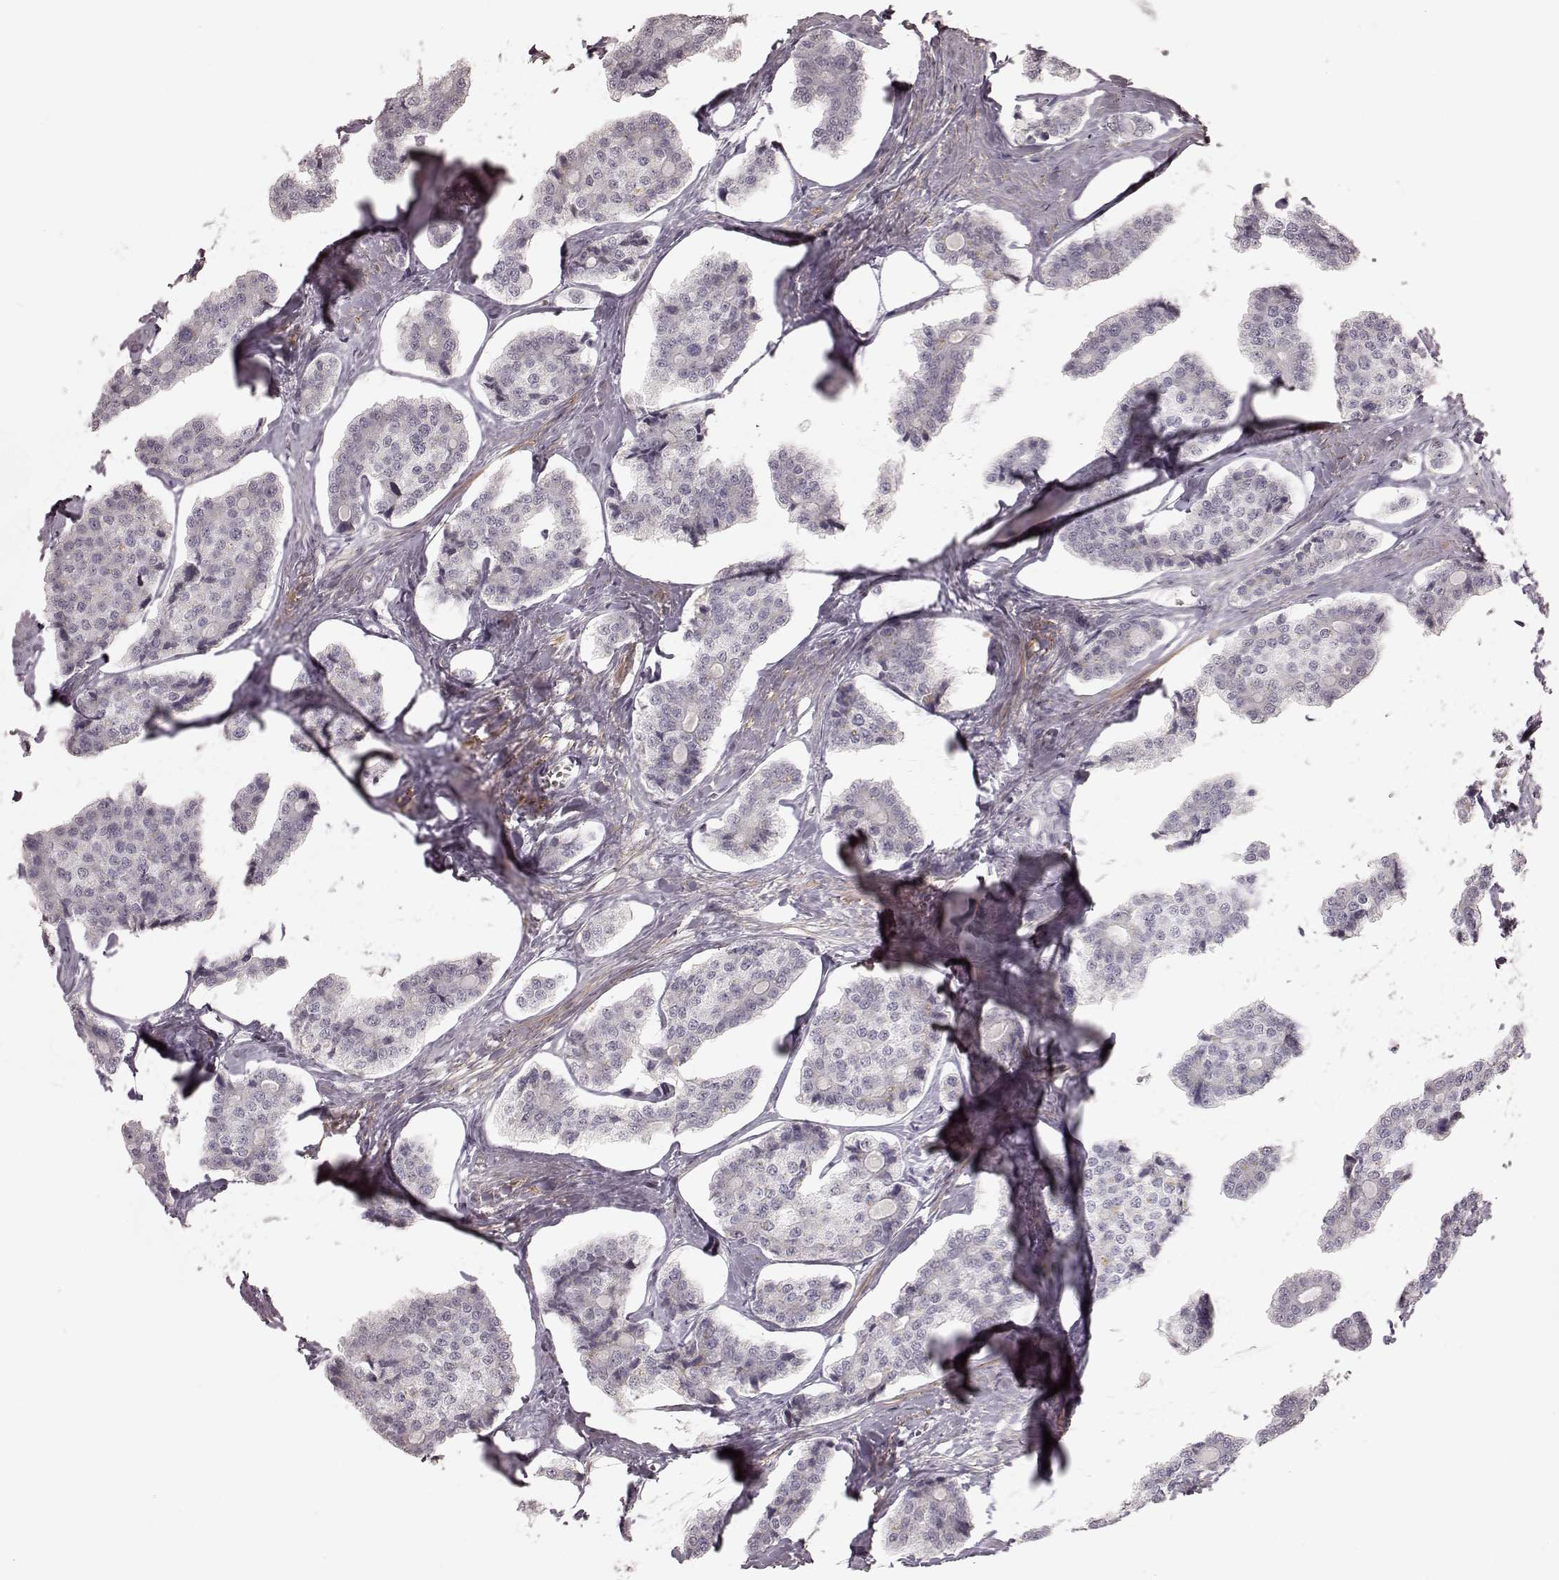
{"staining": {"intensity": "negative", "quantity": "none", "location": "none"}, "tissue": "carcinoid", "cell_type": "Tumor cells", "image_type": "cancer", "snomed": [{"axis": "morphology", "description": "Carcinoid, malignant, NOS"}, {"axis": "topography", "description": "Small intestine"}], "caption": "Immunohistochemistry (IHC) micrograph of neoplastic tissue: human carcinoid stained with DAB (3,3'-diaminobenzidine) shows no significant protein expression in tumor cells.", "gene": "PRLHR", "patient": {"sex": "female", "age": 65}}